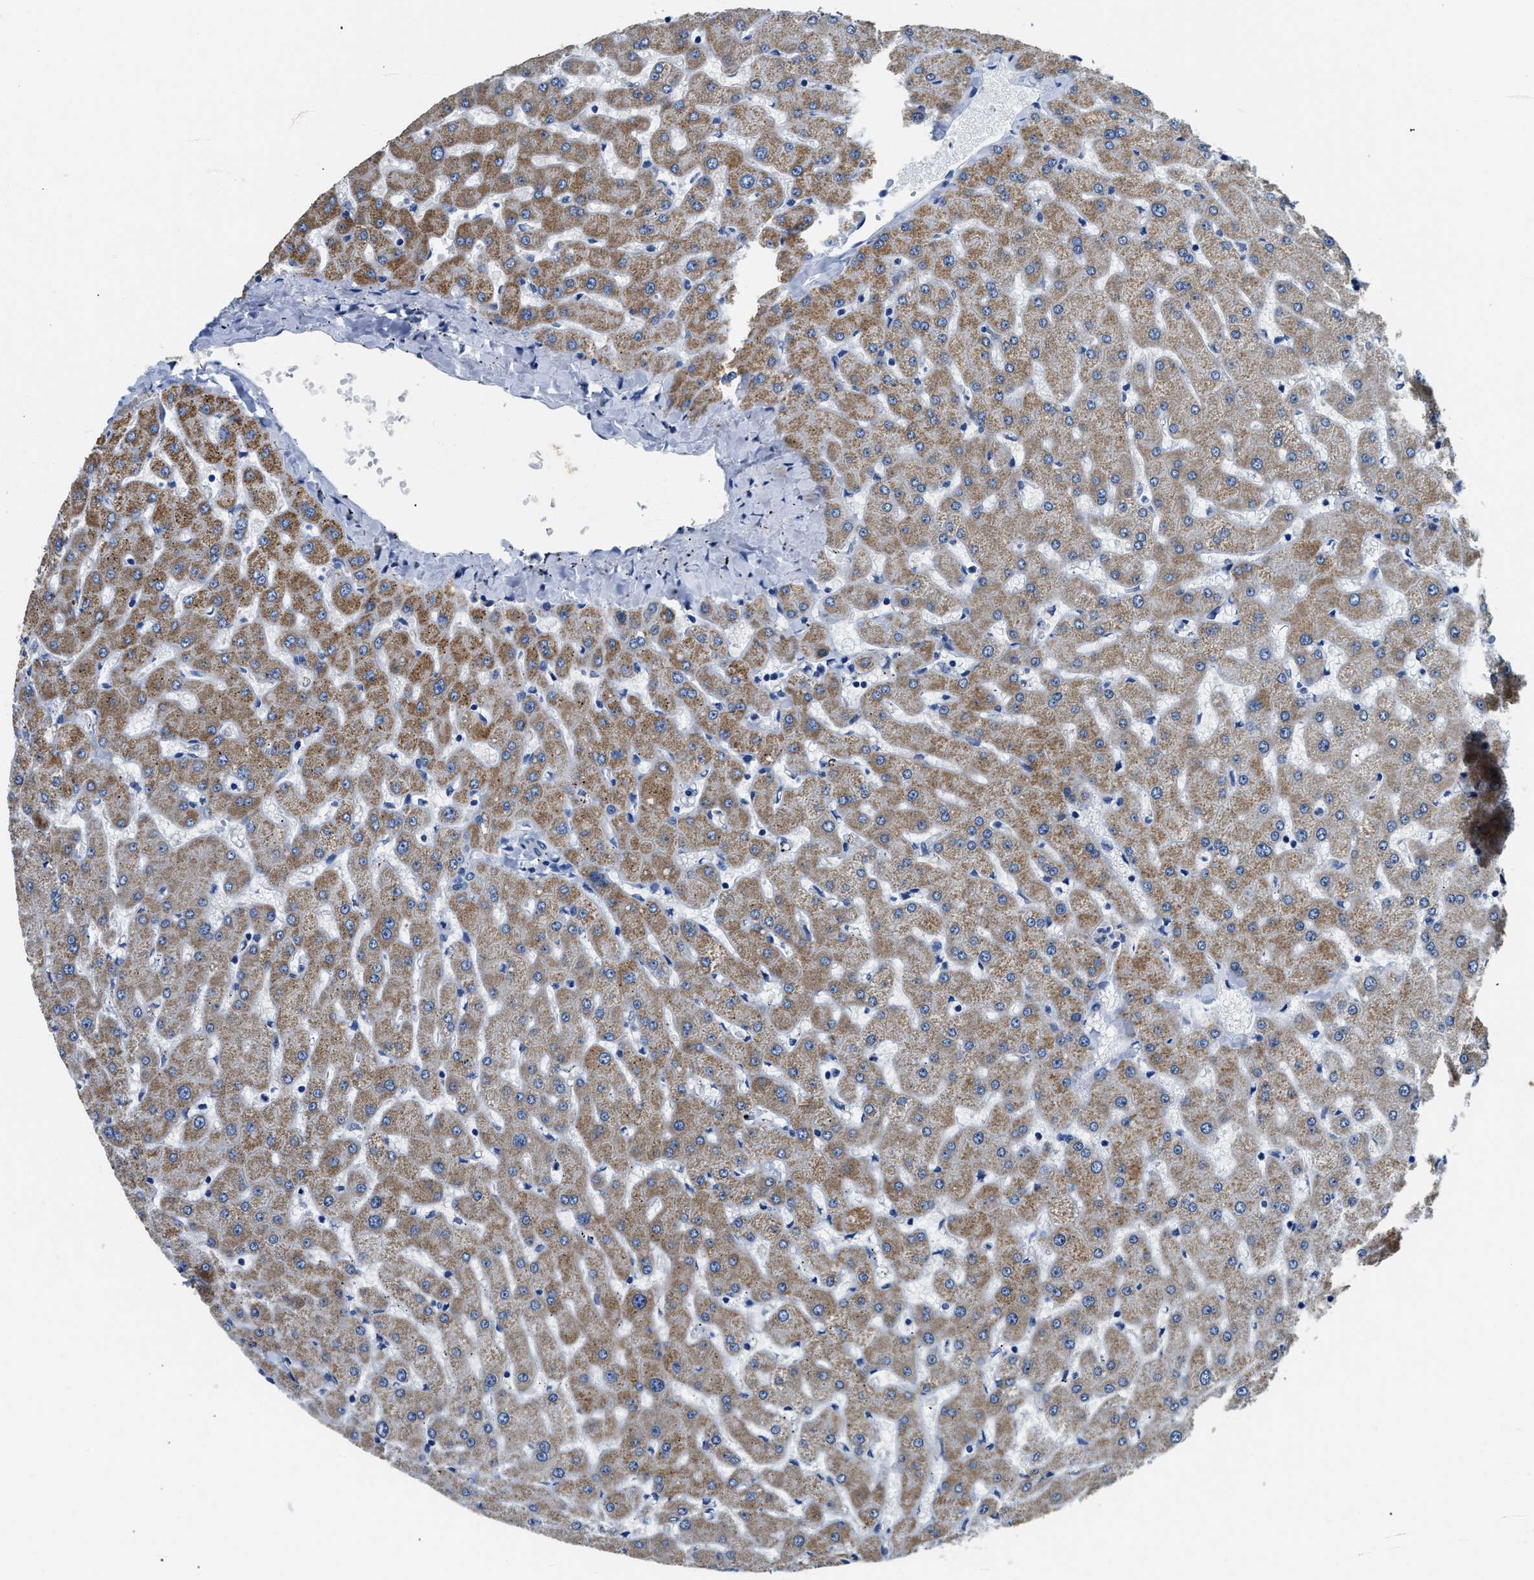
{"staining": {"intensity": "negative", "quantity": "none", "location": "none"}, "tissue": "liver", "cell_type": "Cholangiocytes", "image_type": "normal", "snomed": [{"axis": "morphology", "description": "Normal tissue, NOS"}, {"axis": "topography", "description": "Liver"}], "caption": "The photomicrograph demonstrates no significant positivity in cholangiocytes of liver. (IHC, brightfield microscopy, high magnification).", "gene": "PCK2", "patient": {"sex": "female", "age": 63}}